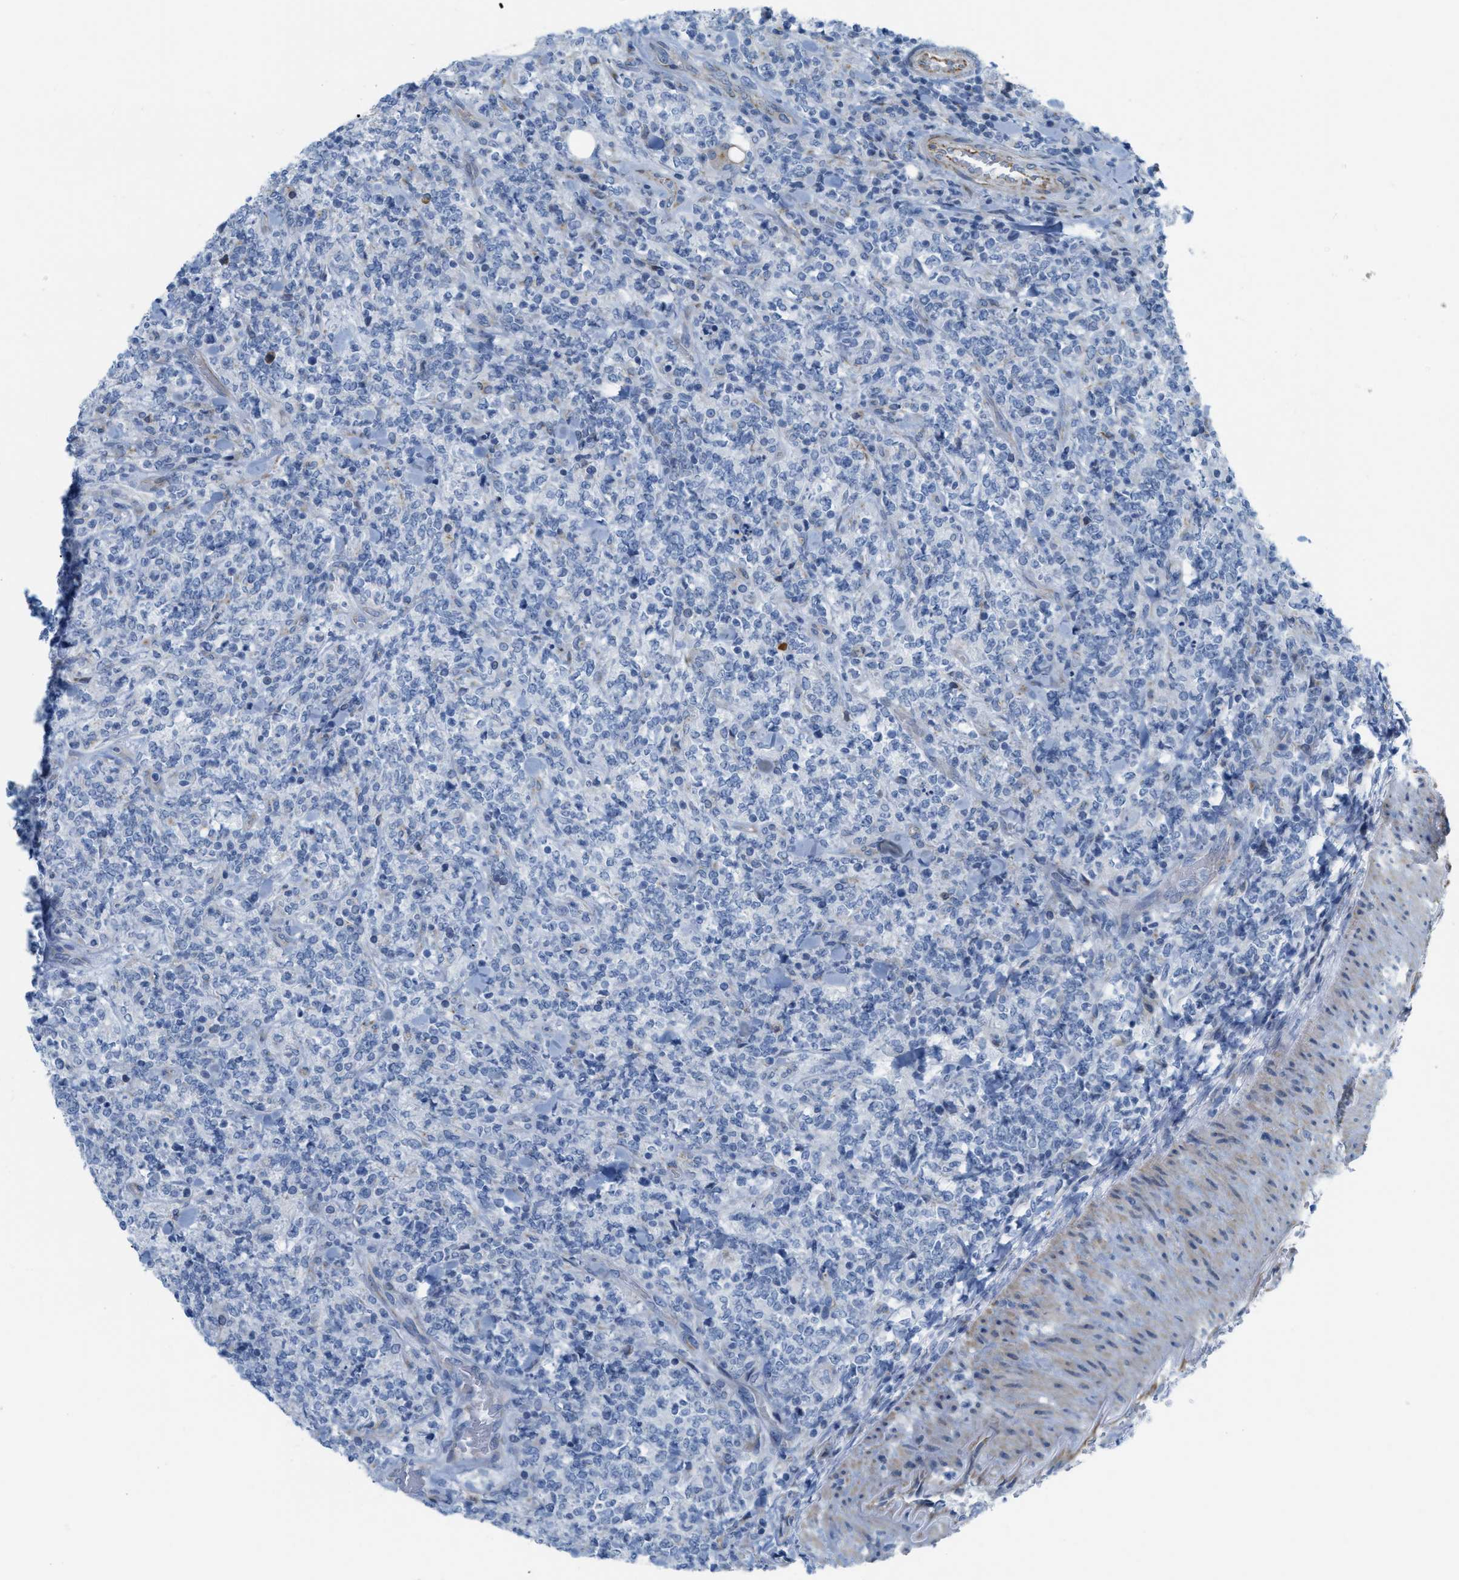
{"staining": {"intensity": "negative", "quantity": "none", "location": "none"}, "tissue": "lymphoma", "cell_type": "Tumor cells", "image_type": "cancer", "snomed": [{"axis": "morphology", "description": "Malignant lymphoma, non-Hodgkin's type, High grade"}, {"axis": "topography", "description": "Soft tissue"}], "caption": "This photomicrograph is of high-grade malignant lymphoma, non-Hodgkin's type stained with immunohistochemistry (IHC) to label a protein in brown with the nuclei are counter-stained blue. There is no staining in tumor cells.", "gene": "SLC12A1", "patient": {"sex": "male", "age": 18}}